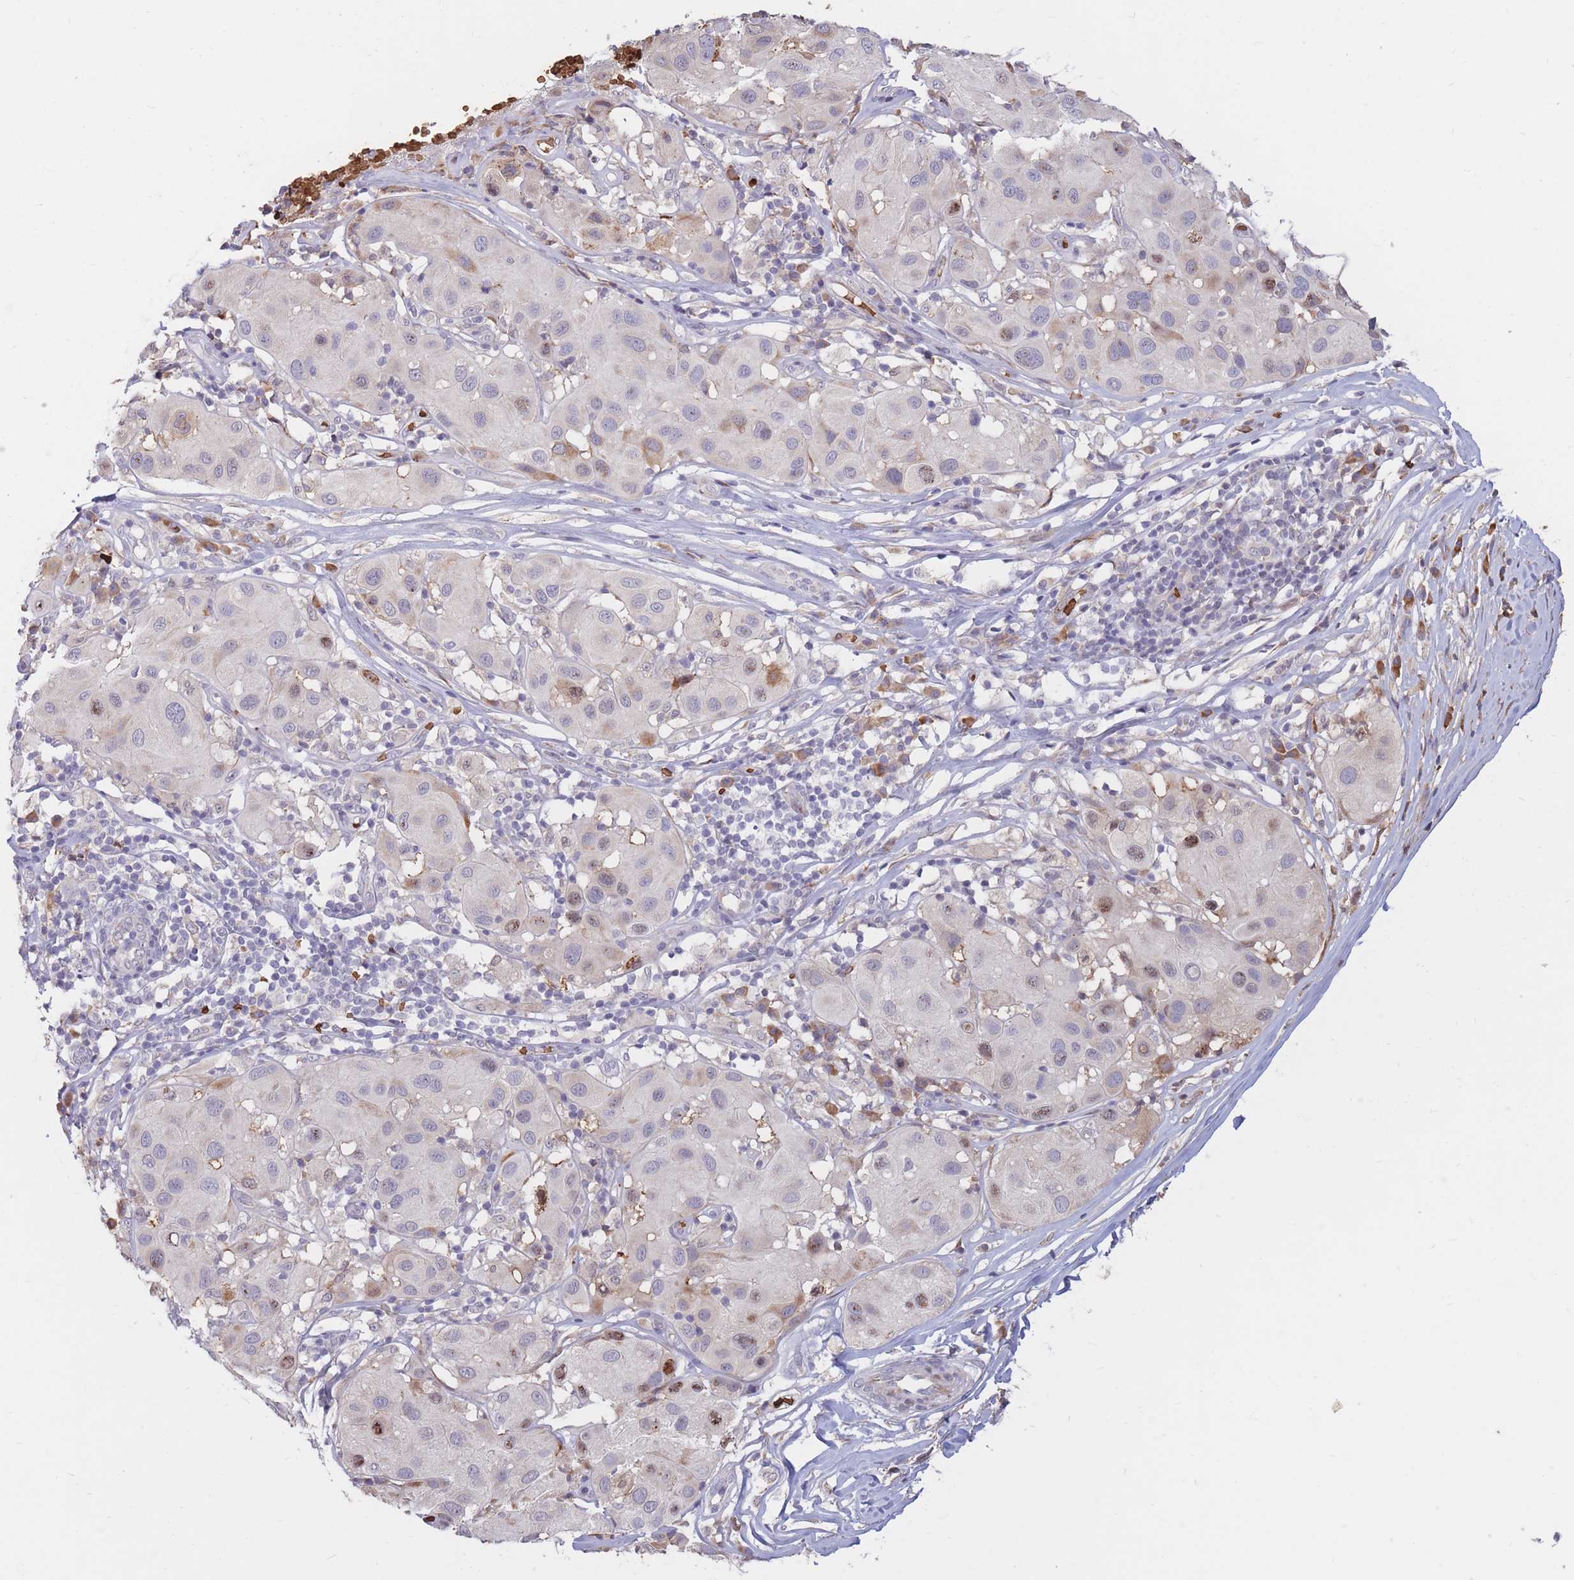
{"staining": {"intensity": "negative", "quantity": "none", "location": "none"}, "tissue": "melanoma", "cell_type": "Tumor cells", "image_type": "cancer", "snomed": [{"axis": "morphology", "description": "Malignant melanoma, Metastatic site"}, {"axis": "topography", "description": "Skin"}], "caption": "Immunohistochemistry histopathology image of neoplastic tissue: human melanoma stained with DAB reveals no significant protein positivity in tumor cells. (DAB immunohistochemistry with hematoxylin counter stain).", "gene": "ATP10D", "patient": {"sex": "male", "age": 41}}